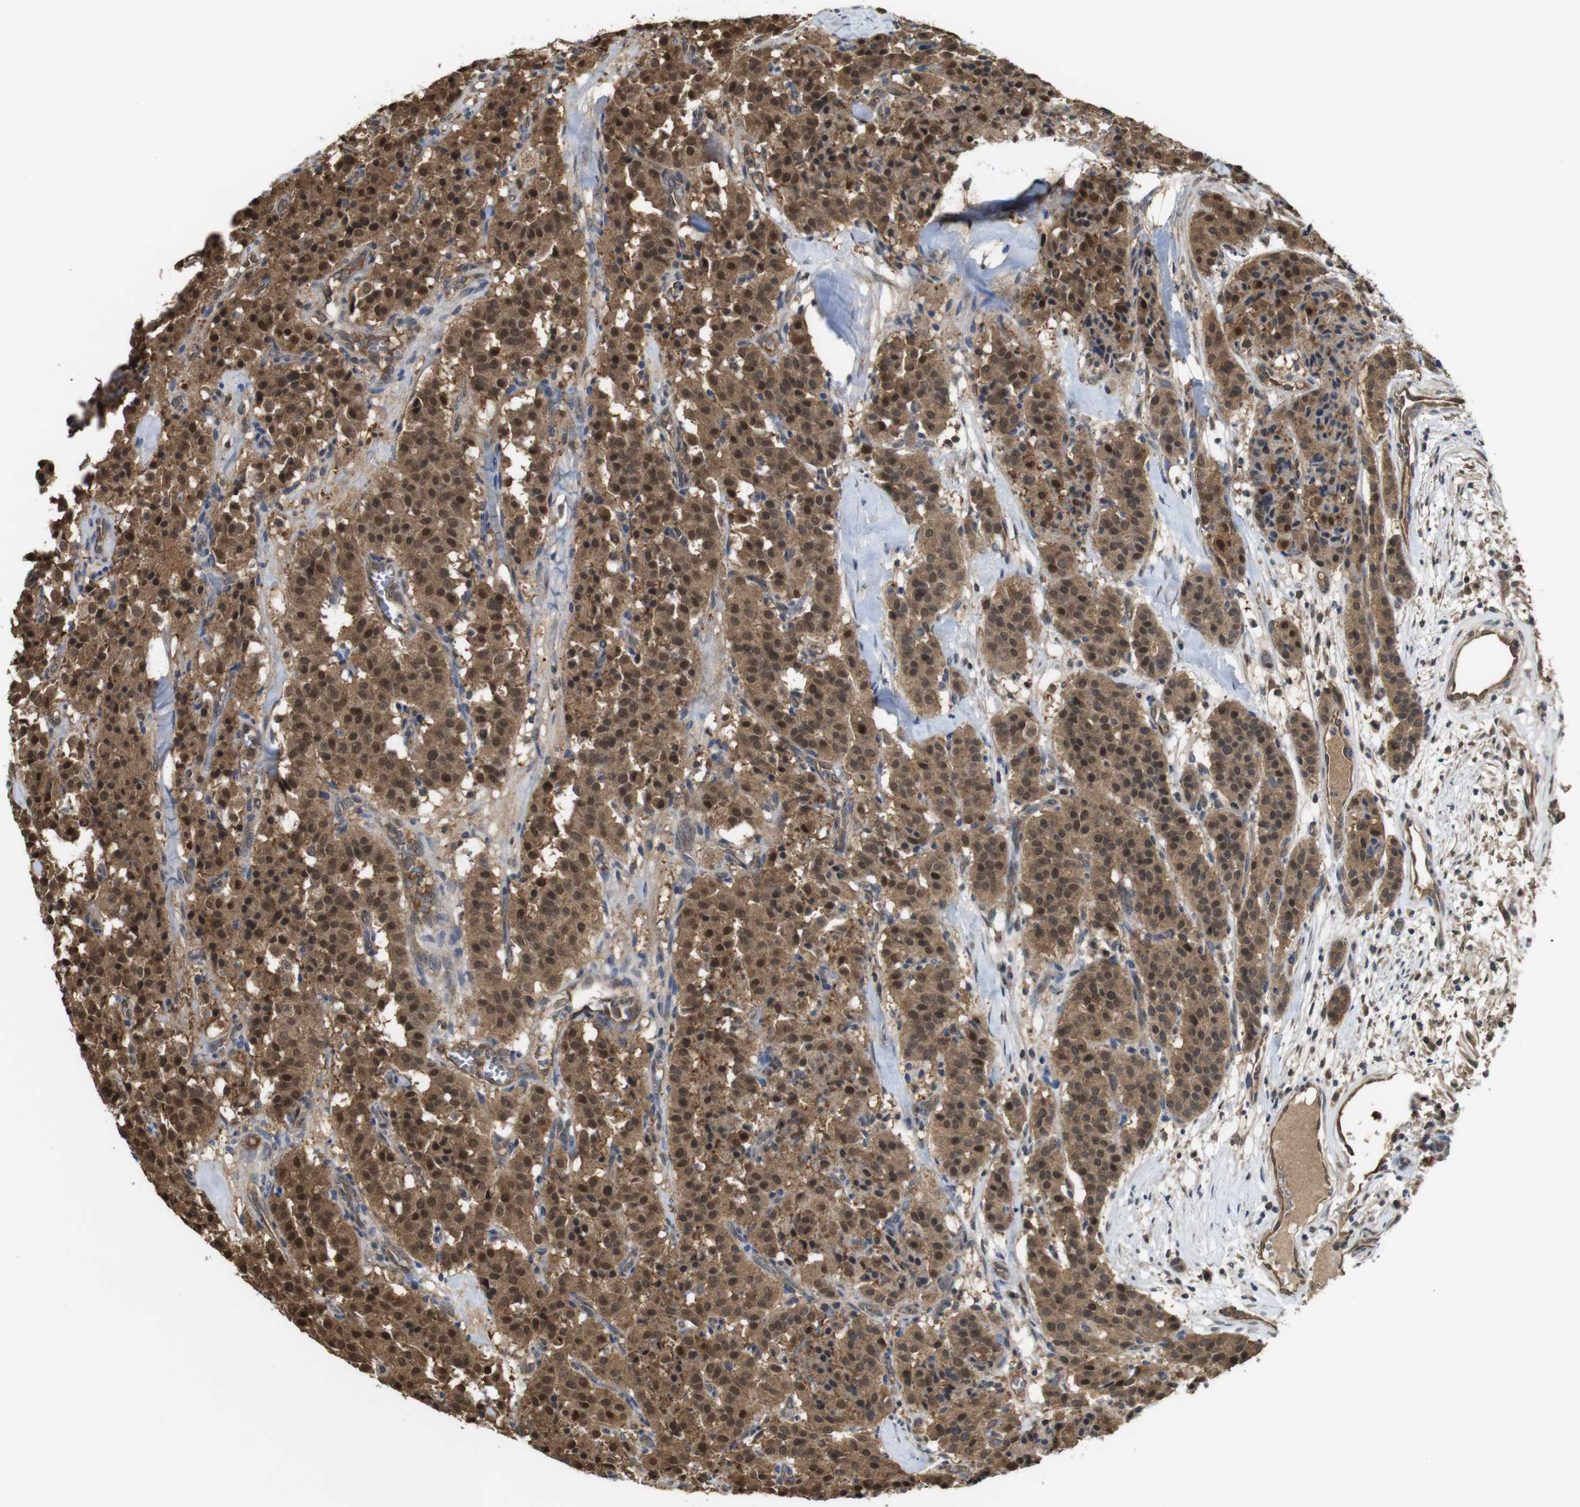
{"staining": {"intensity": "strong", "quantity": ">75%", "location": "cytoplasmic/membranous,nuclear"}, "tissue": "carcinoid", "cell_type": "Tumor cells", "image_type": "cancer", "snomed": [{"axis": "morphology", "description": "Carcinoid, malignant, NOS"}, {"axis": "topography", "description": "Lung"}], "caption": "Protein staining demonstrates strong cytoplasmic/membranous and nuclear positivity in about >75% of tumor cells in malignant carcinoid.", "gene": "YWHAG", "patient": {"sex": "male", "age": 30}}